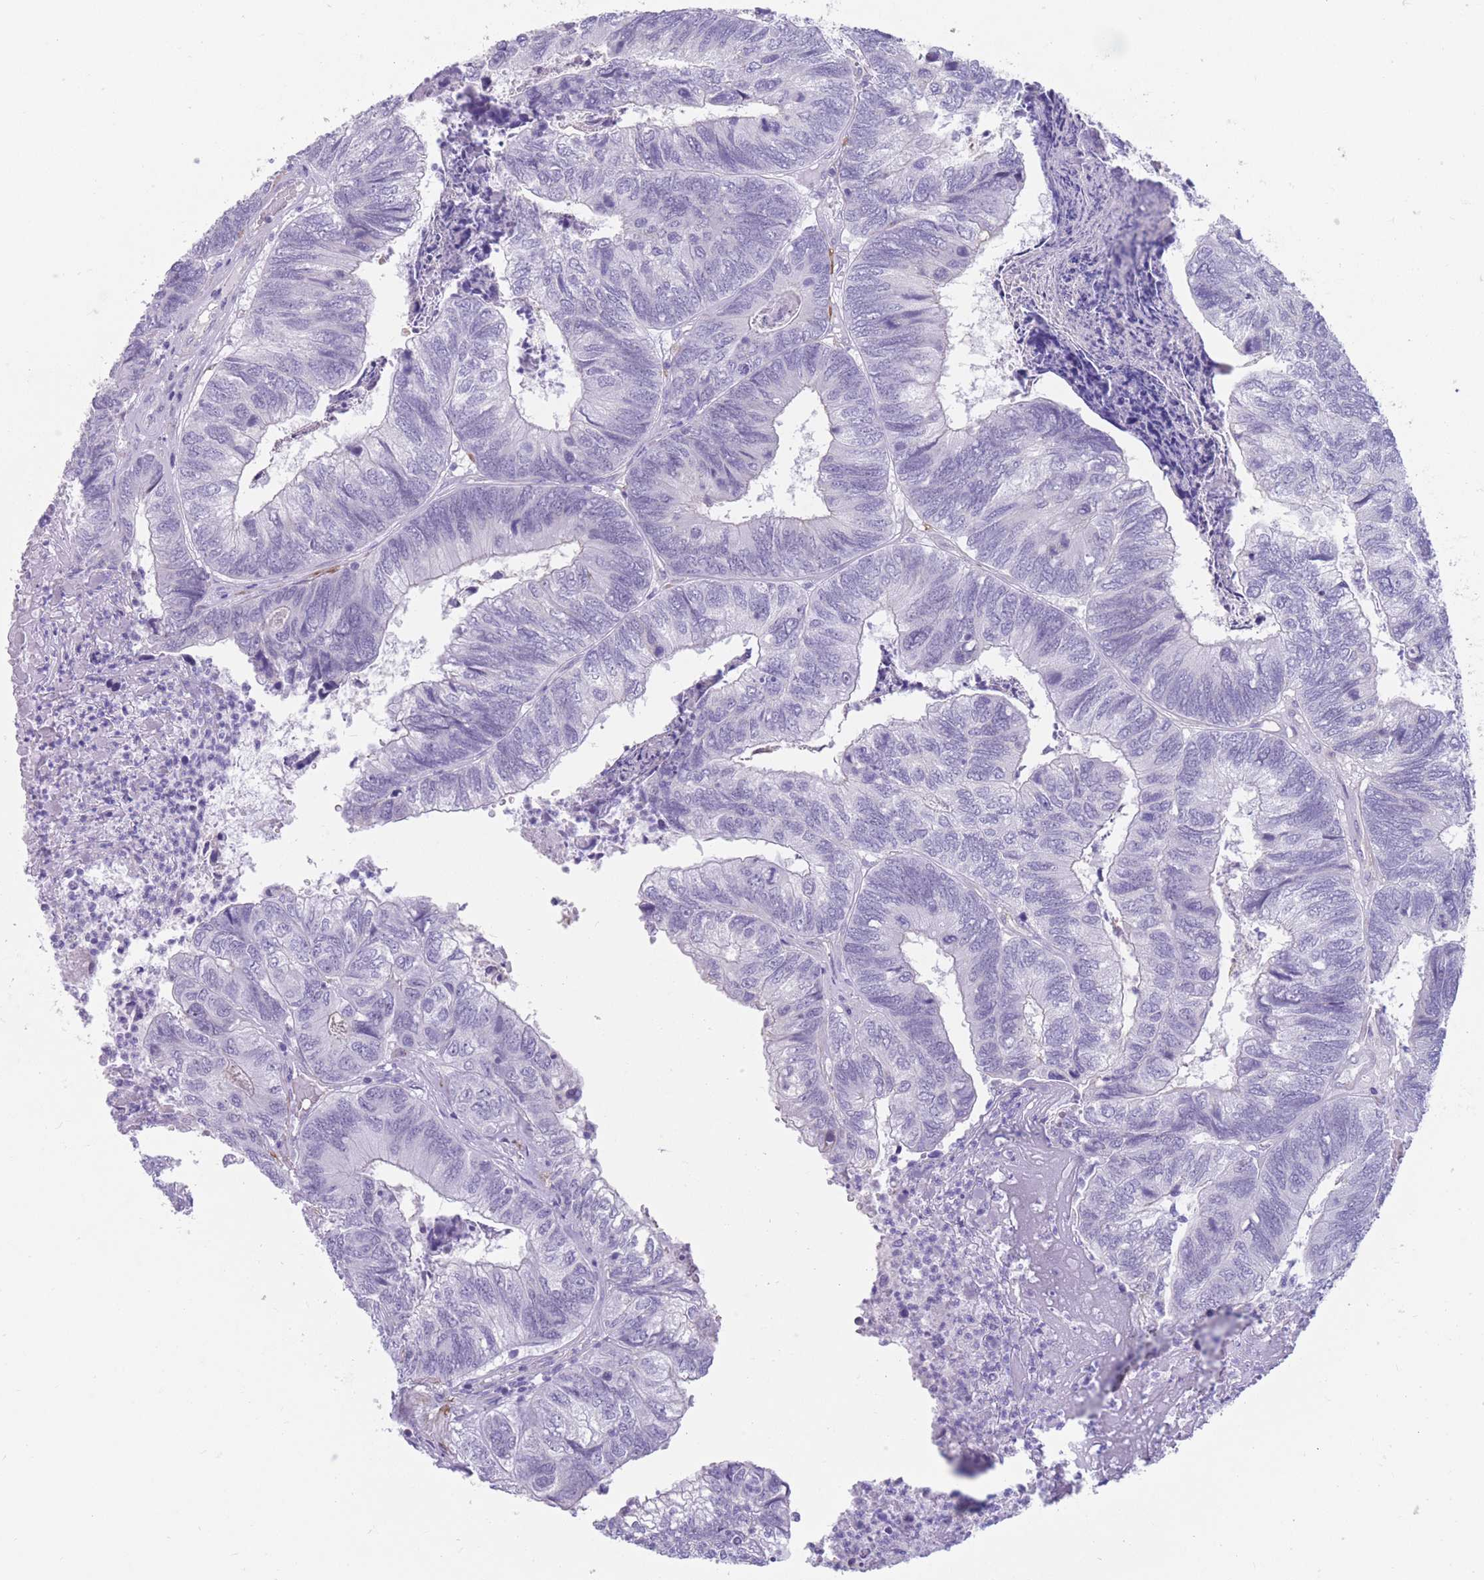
{"staining": {"intensity": "negative", "quantity": "none", "location": "none"}, "tissue": "colorectal cancer", "cell_type": "Tumor cells", "image_type": "cancer", "snomed": [{"axis": "morphology", "description": "Adenocarcinoma, NOS"}, {"axis": "topography", "description": "Colon"}], "caption": "Immunohistochemistry (IHC) of human adenocarcinoma (colorectal) demonstrates no positivity in tumor cells.", "gene": "DPYD", "patient": {"sex": "female", "age": 67}}